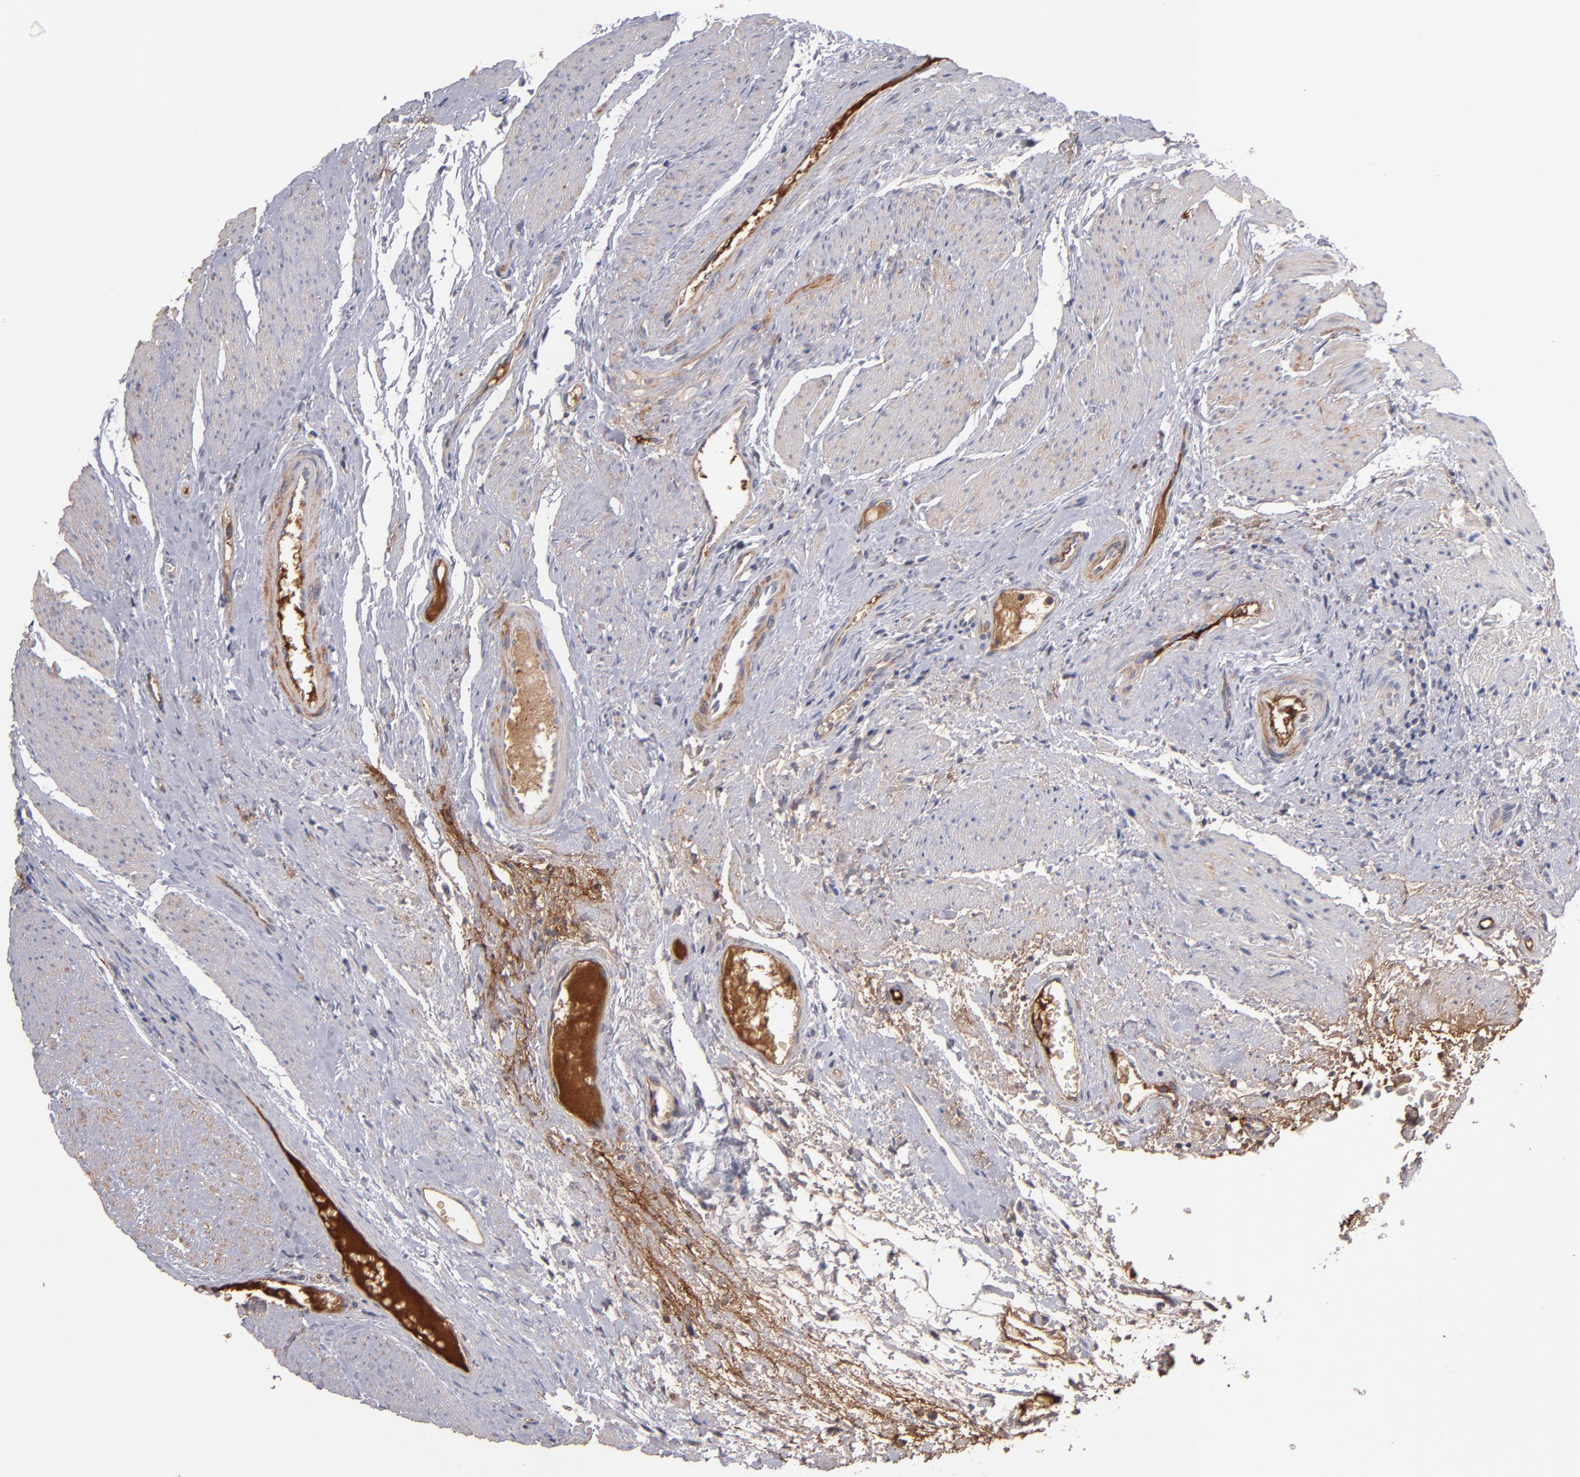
{"staining": {"intensity": "moderate", "quantity": ">75%", "location": "cytoplasmic/membranous"}, "tissue": "urothelial cancer", "cell_type": "Tumor cells", "image_type": "cancer", "snomed": [{"axis": "morphology", "description": "Urothelial carcinoma, Low grade"}, {"axis": "topography", "description": "Urinary bladder"}], "caption": "High-power microscopy captured an immunohistochemistry image of urothelial cancer, revealing moderate cytoplasmic/membranous staining in about >75% of tumor cells. (brown staining indicates protein expression, while blue staining denotes nuclei).", "gene": "DACT1", "patient": {"sex": "male", "age": 64}}